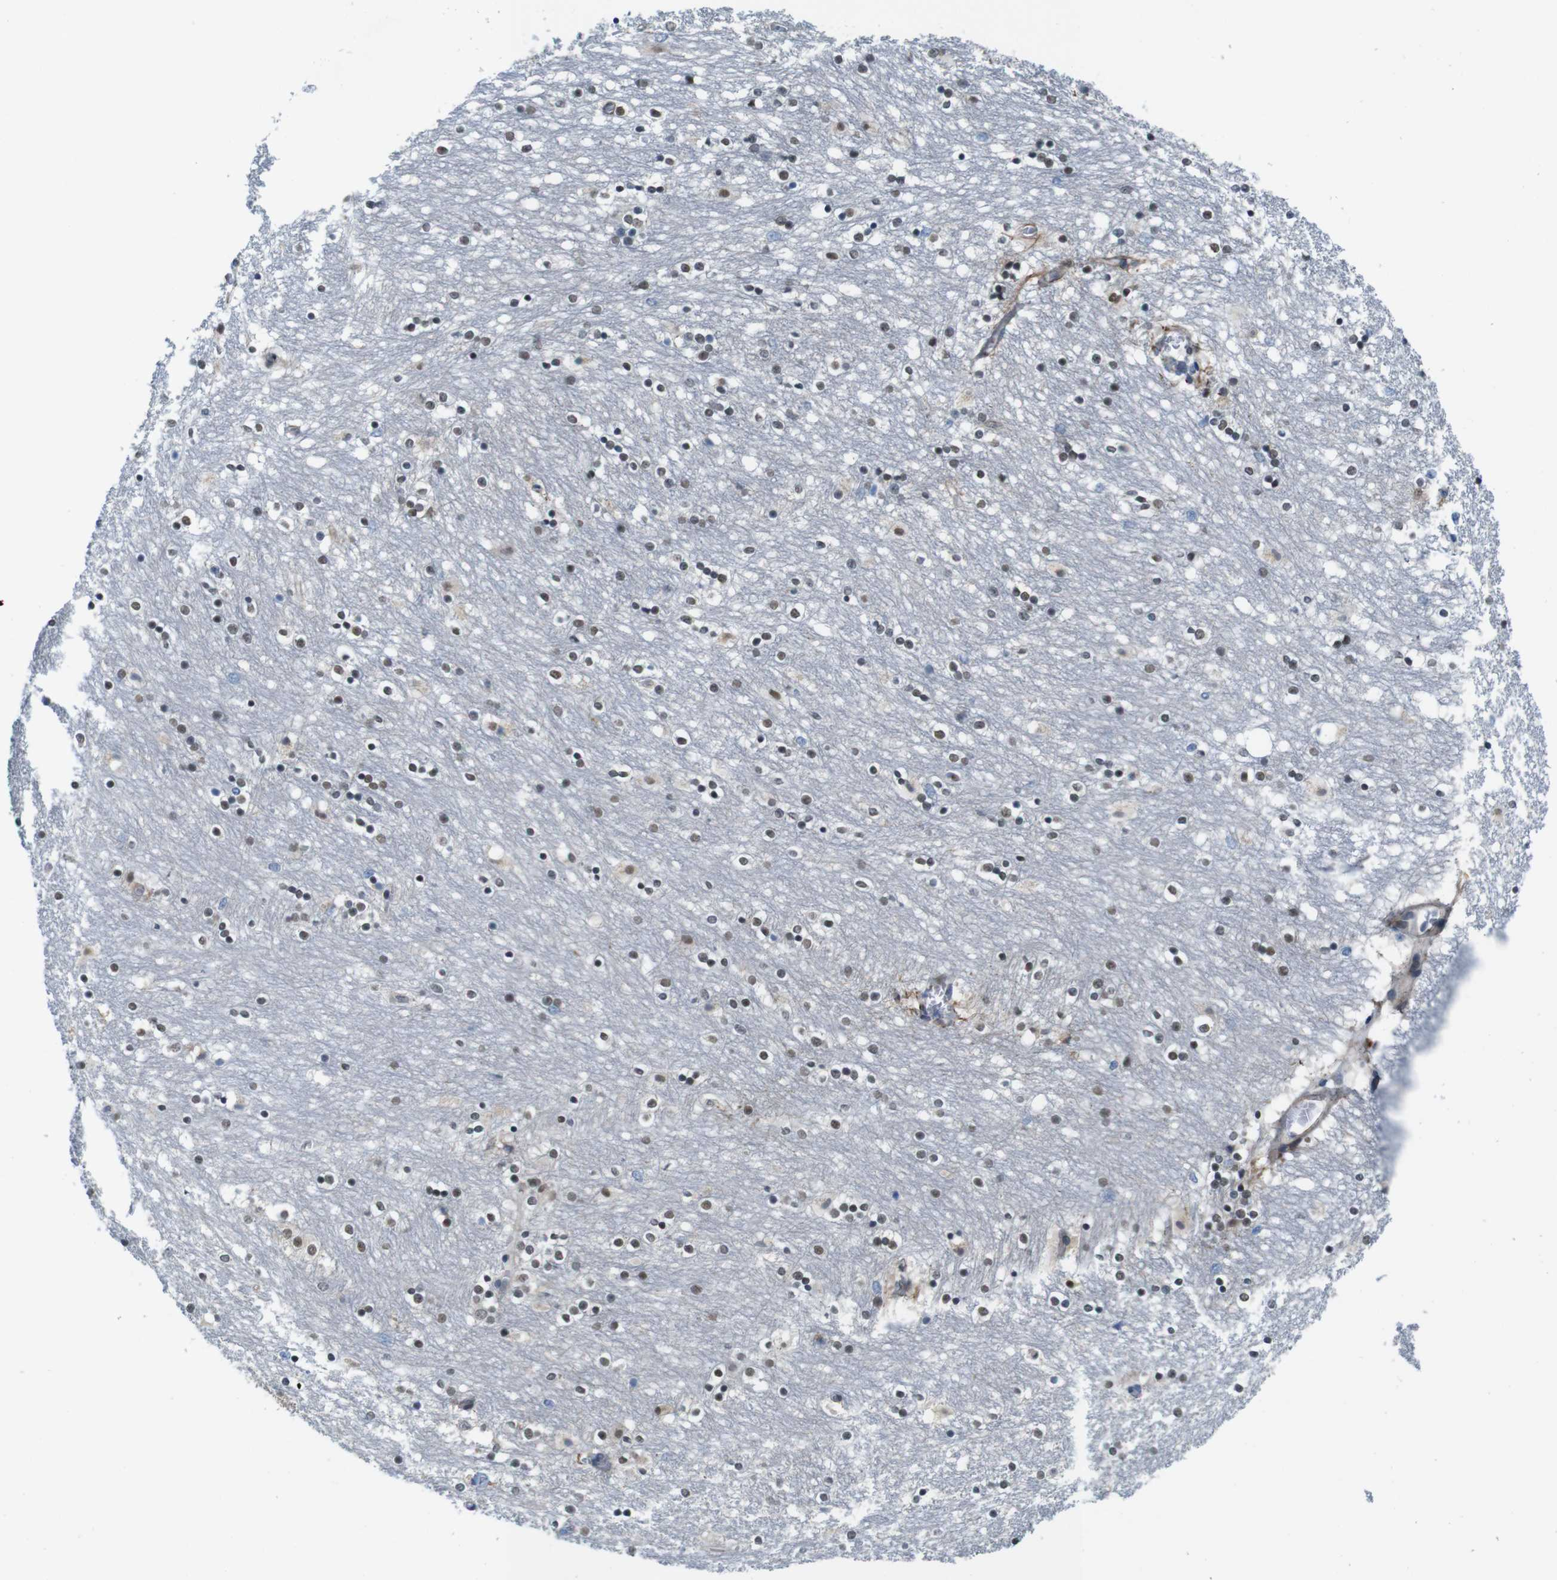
{"staining": {"intensity": "moderate", "quantity": ">75%", "location": "nuclear"}, "tissue": "caudate", "cell_type": "Glial cells", "image_type": "normal", "snomed": [{"axis": "morphology", "description": "Normal tissue, NOS"}, {"axis": "topography", "description": "Lateral ventricle wall"}], "caption": "The photomicrograph displays immunohistochemical staining of unremarkable caudate. There is moderate nuclear expression is present in about >75% of glial cells. Ihc stains the protein in brown and the nuclei are stained blue.", "gene": "SKI", "patient": {"sex": "female", "age": 54}}